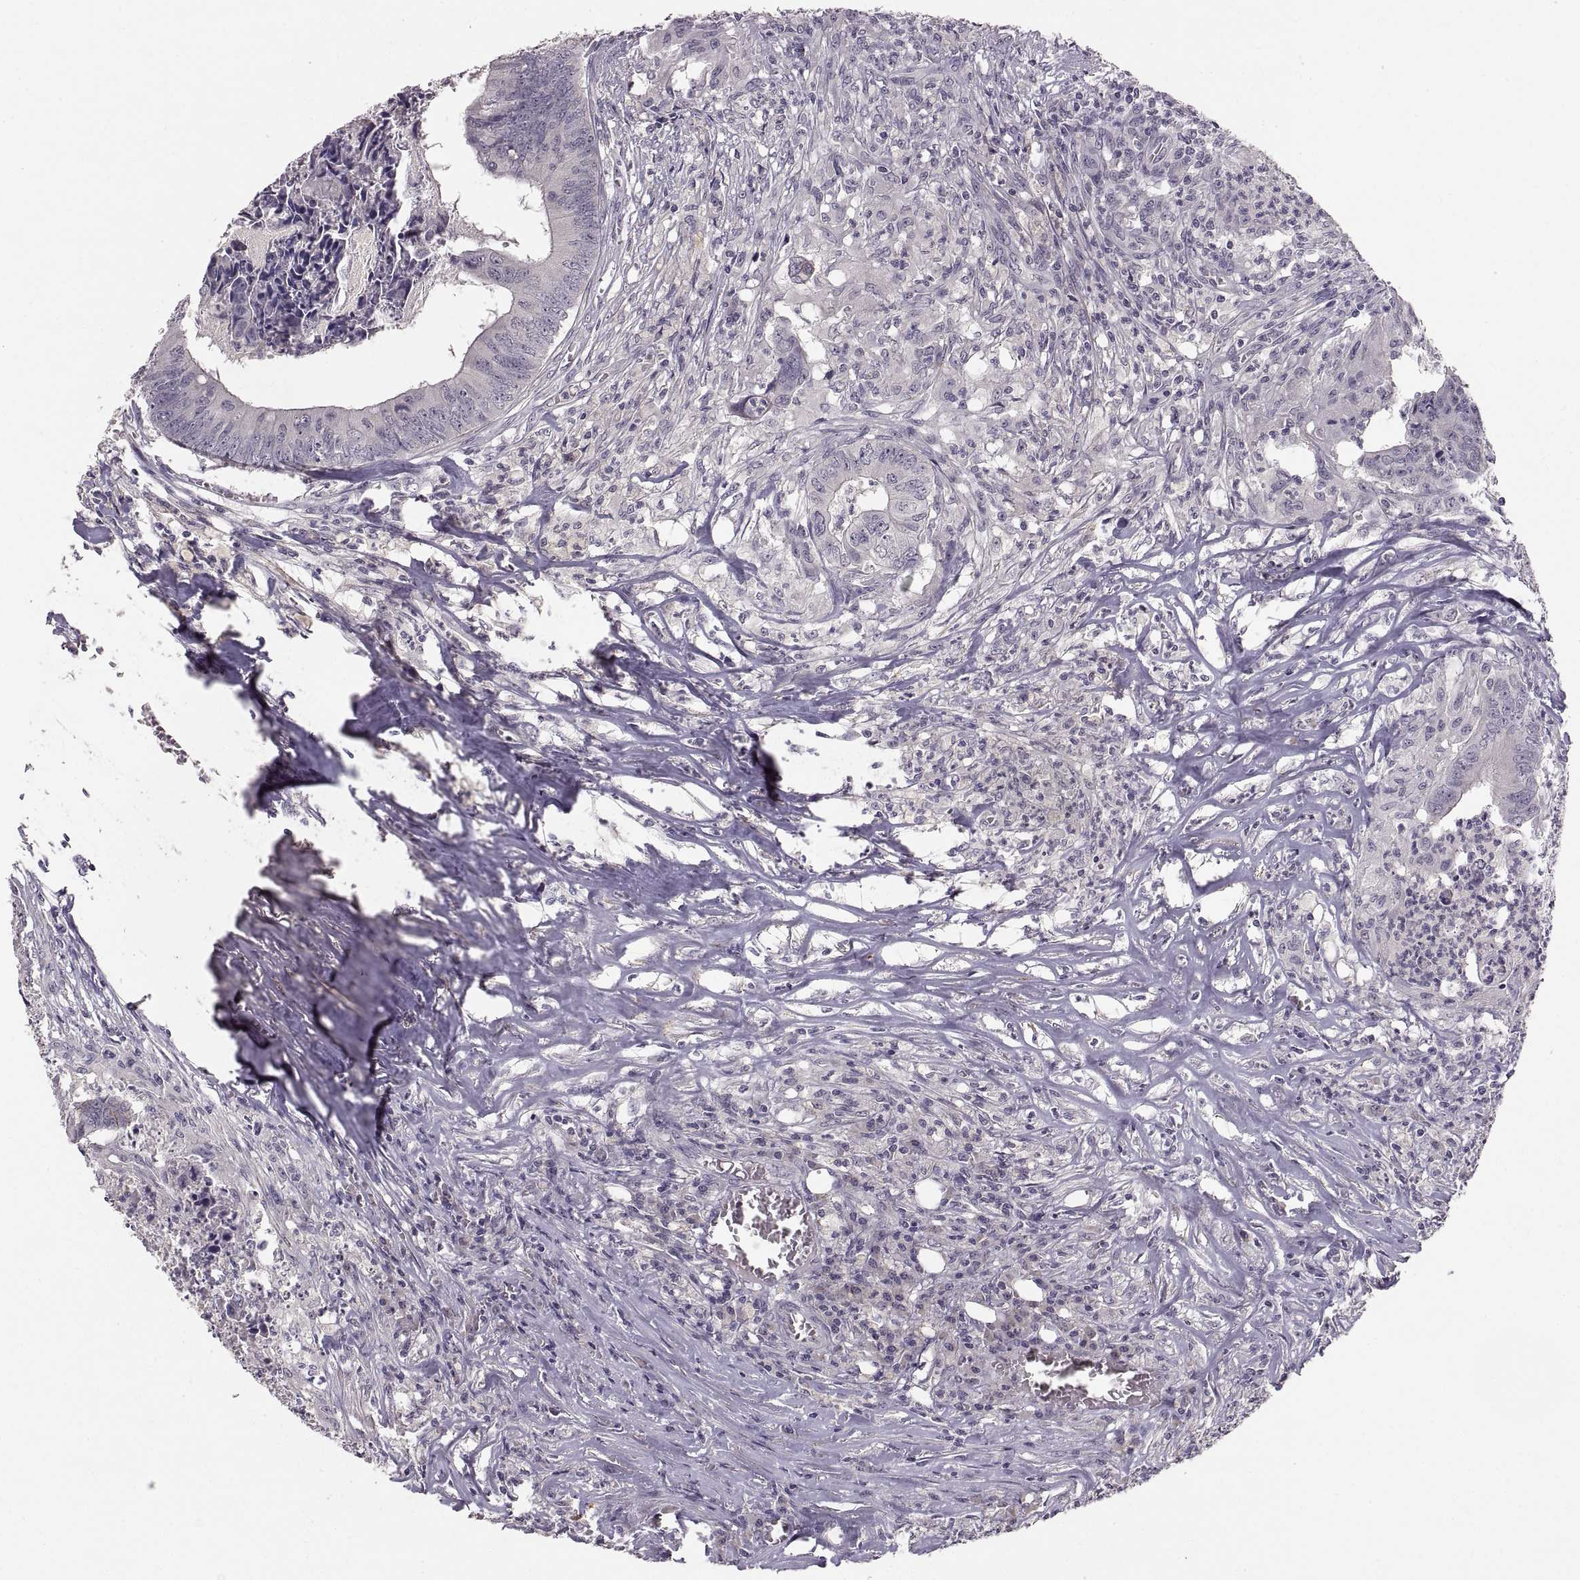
{"staining": {"intensity": "negative", "quantity": "none", "location": "none"}, "tissue": "colorectal cancer", "cell_type": "Tumor cells", "image_type": "cancer", "snomed": [{"axis": "morphology", "description": "Adenocarcinoma, NOS"}, {"axis": "topography", "description": "Colon"}], "caption": "An immunohistochemistry image of colorectal cancer is shown. There is no staining in tumor cells of colorectal cancer.", "gene": "CDH2", "patient": {"sex": "male", "age": 84}}